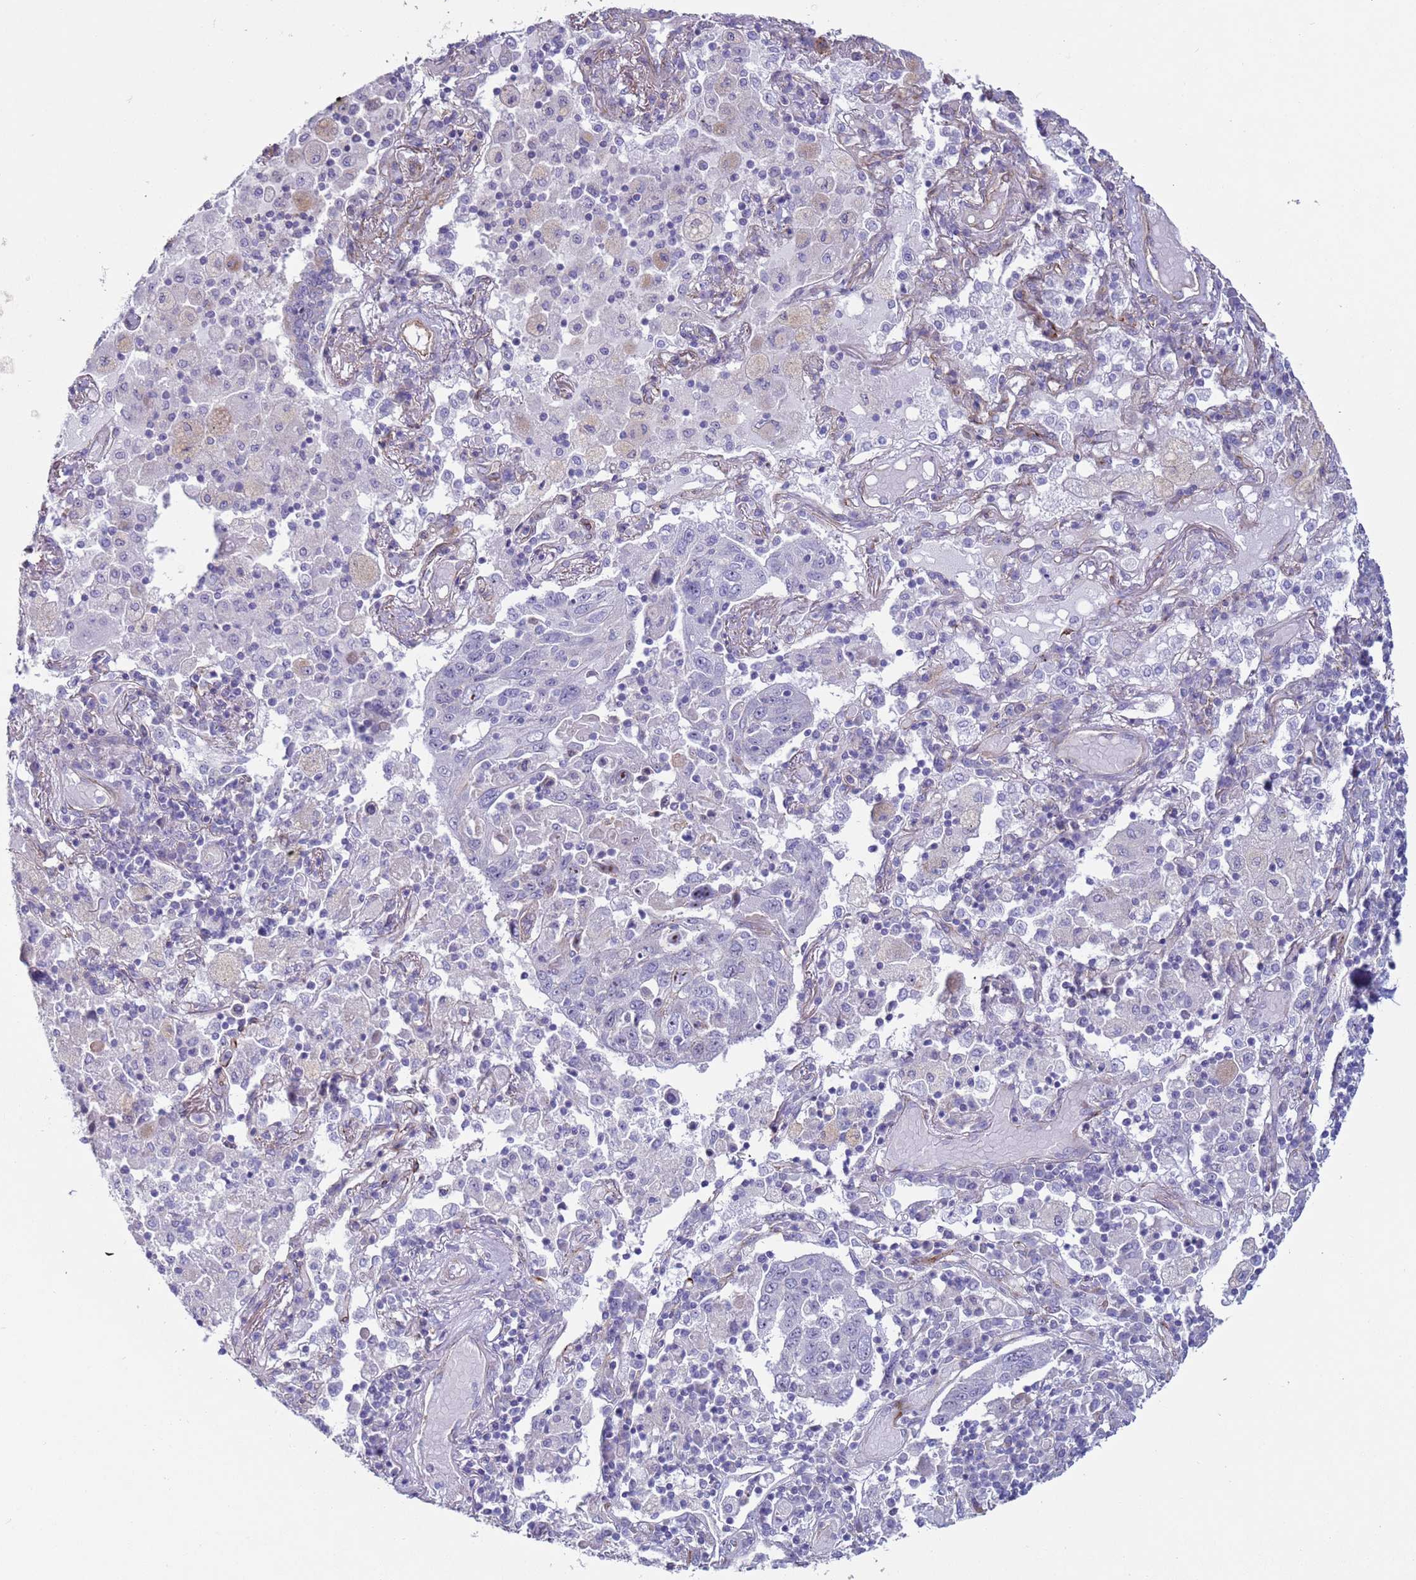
{"staining": {"intensity": "negative", "quantity": "none", "location": "none"}, "tissue": "lung cancer", "cell_type": "Tumor cells", "image_type": "cancer", "snomed": [{"axis": "morphology", "description": "Squamous cell carcinoma, NOS"}, {"axis": "topography", "description": "Lung"}], "caption": "Immunohistochemical staining of lung cancer (squamous cell carcinoma) exhibits no significant expression in tumor cells.", "gene": "HEATR1", "patient": {"sex": "male", "age": 65}}